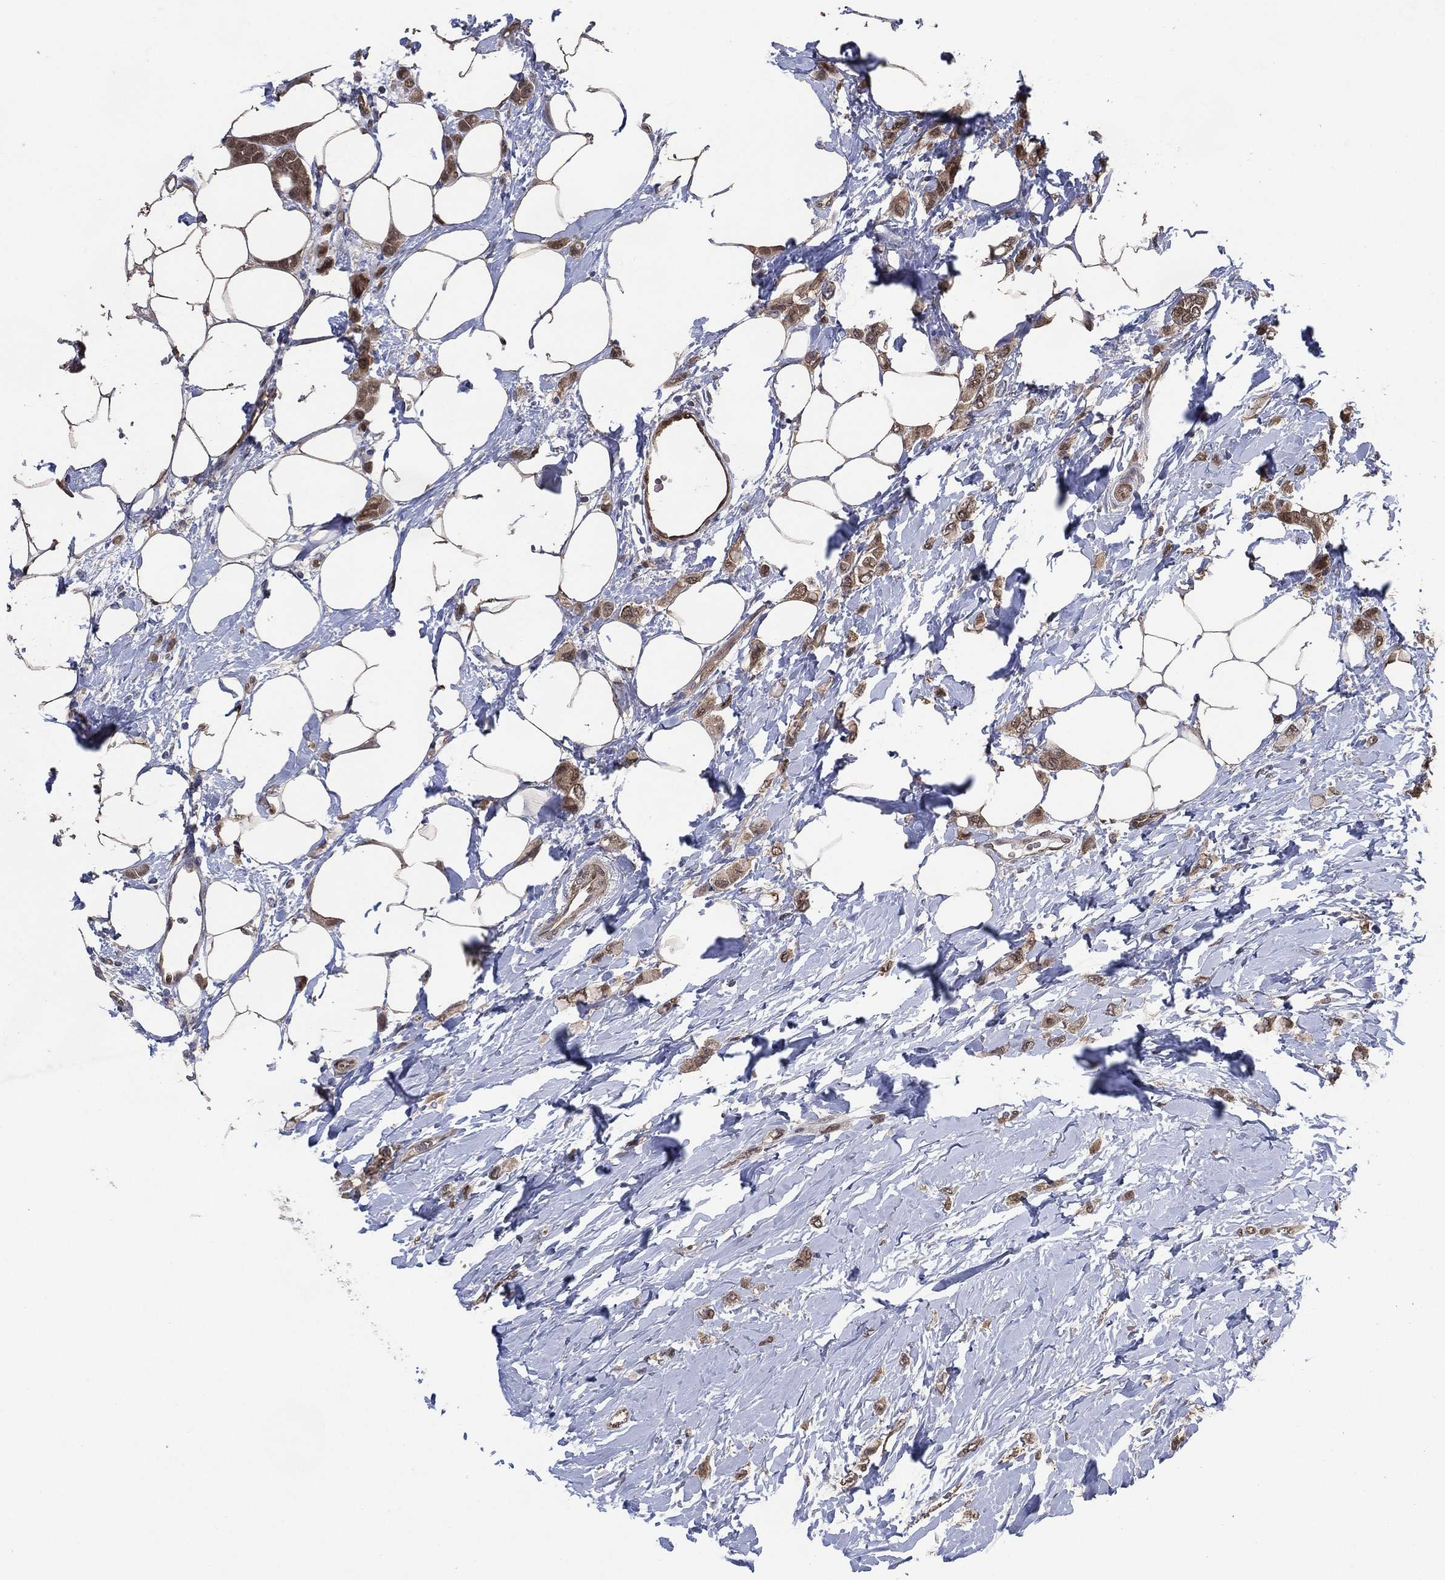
{"staining": {"intensity": "moderate", "quantity": "<25%", "location": "cytoplasmic/membranous"}, "tissue": "breast cancer", "cell_type": "Tumor cells", "image_type": "cancer", "snomed": [{"axis": "morphology", "description": "Lobular carcinoma"}, {"axis": "topography", "description": "Breast"}], "caption": "Breast lobular carcinoma stained with DAB (3,3'-diaminobenzidine) IHC exhibits low levels of moderate cytoplasmic/membranous positivity in approximately <25% of tumor cells. Ihc stains the protein in brown and the nuclei are stained blue.", "gene": "AK1", "patient": {"sex": "female", "age": 66}}